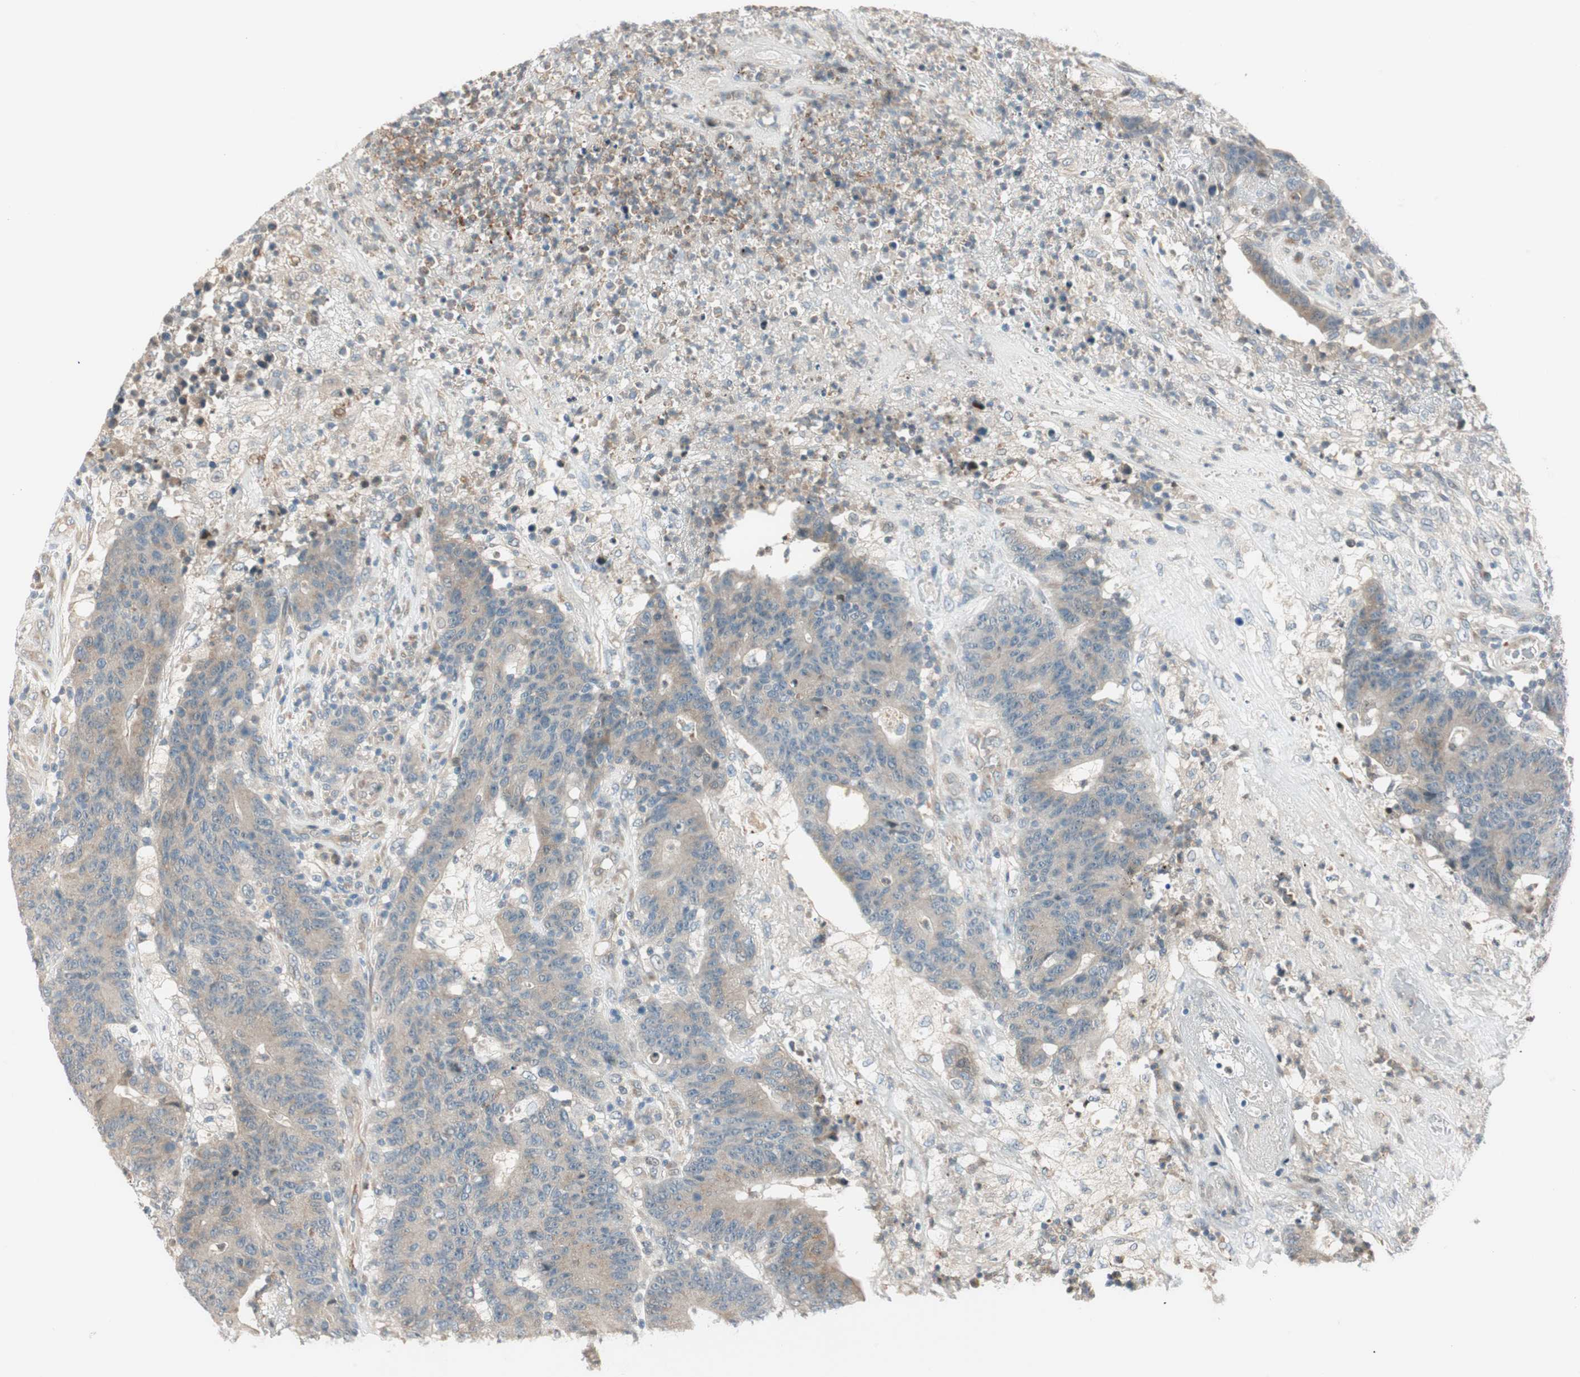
{"staining": {"intensity": "weak", "quantity": ">75%", "location": "cytoplasmic/membranous"}, "tissue": "colorectal cancer", "cell_type": "Tumor cells", "image_type": "cancer", "snomed": [{"axis": "morphology", "description": "Normal tissue, NOS"}, {"axis": "morphology", "description": "Adenocarcinoma, NOS"}, {"axis": "topography", "description": "Colon"}], "caption": "High-magnification brightfield microscopy of colorectal cancer stained with DAB (brown) and counterstained with hematoxylin (blue). tumor cells exhibit weak cytoplasmic/membranous staining is identified in about>75% of cells. (DAB (3,3'-diaminobenzidine) IHC with brightfield microscopy, high magnification).", "gene": "CGRRF1", "patient": {"sex": "female", "age": 75}}